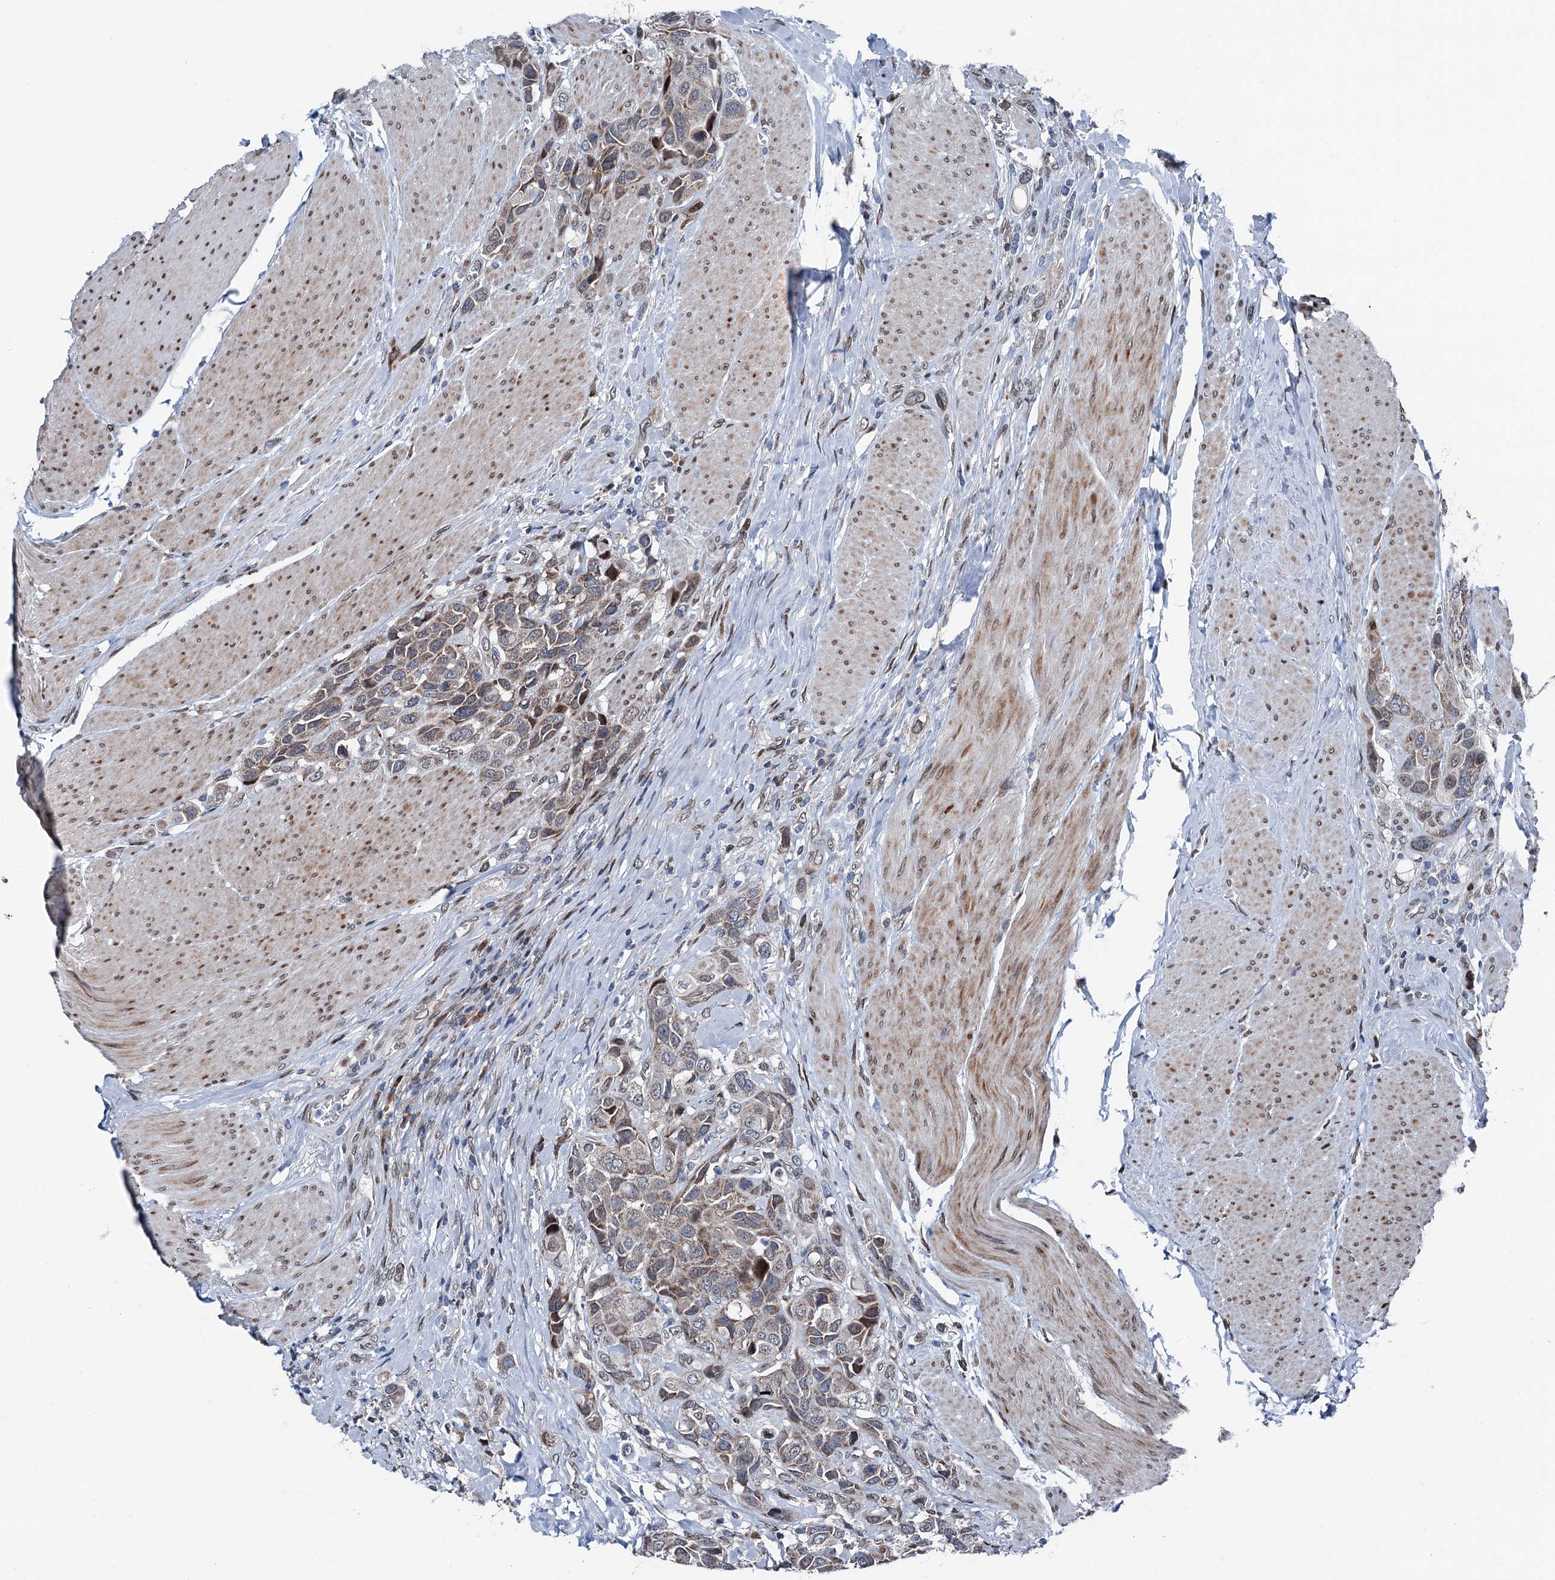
{"staining": {"intensity": "moderate", "quantity": "25%-75%", "location": "cytoplasmic/membranous"}, "tissue": "urothelial cancer", "cell_type": "Tumor cells", "image_type": "cancer", "snomed": [{"axis": "morphology", "description": "Urothelial carcinoma, High grade"}, {"axis": "topography", "description": "Urinary bladder"}], "caption": "High-grade urothelial carcinoma was stained to show a protein in brown. There is medium levels of moderate cytoplasmic/membranous positivity in about 25%-75% of tumor cells.", "gene": "MRPL14", "patient": {"sex": "male", "age": 50}}